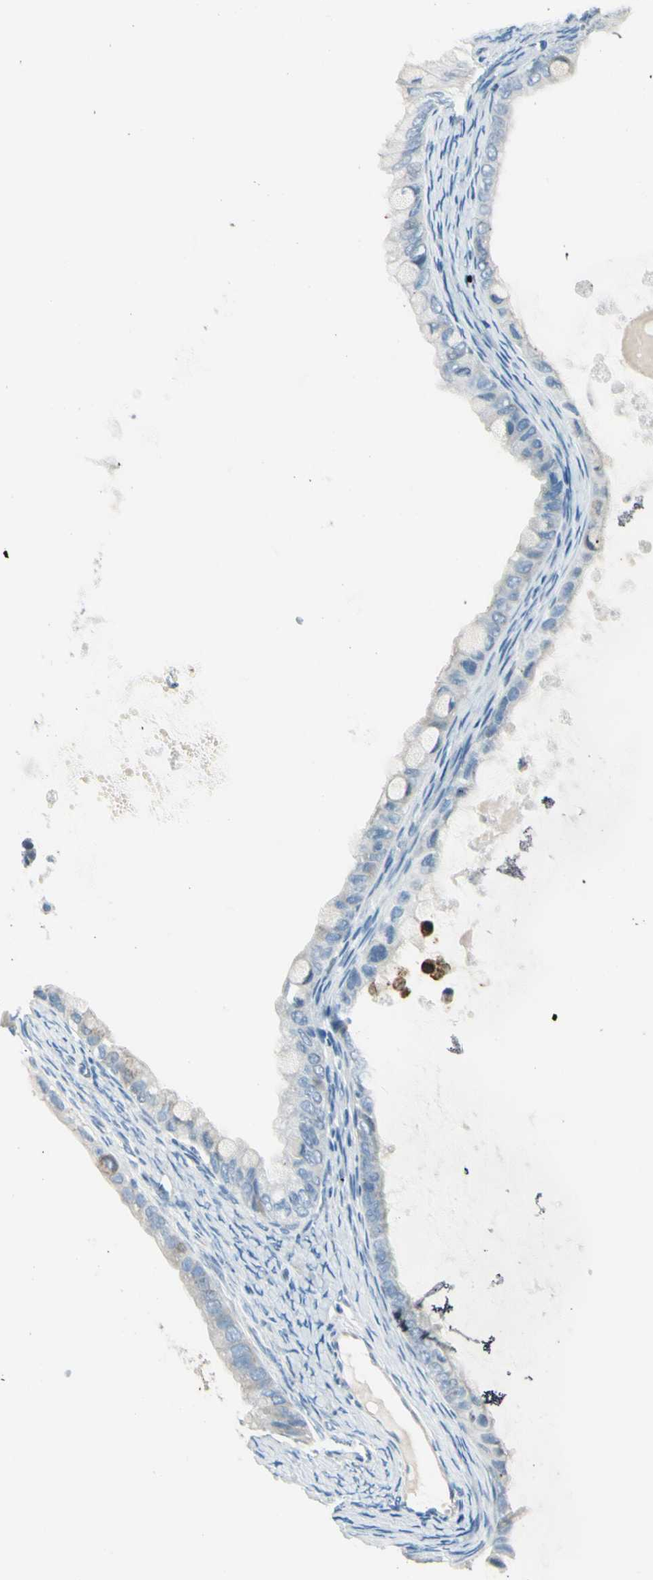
{"staining": {"intensity": "negative", "quantity": "none", "location": "none"}, "tissue": "ovarian cancer", "cell_type": "Tumor cells", "image_type": "cancer", "snomed": [{"axis": "morphology", "description": "Cystadenocarcinoma, mucinous, NOS"}, {"axis": "topography", "description": "Ovary"}], "caption": "A photomicrograph of human ovarian cancer is negative for staining in tumor cells.", "gene": "DLG4", "patient": {"sex": "female", "age": 80}}